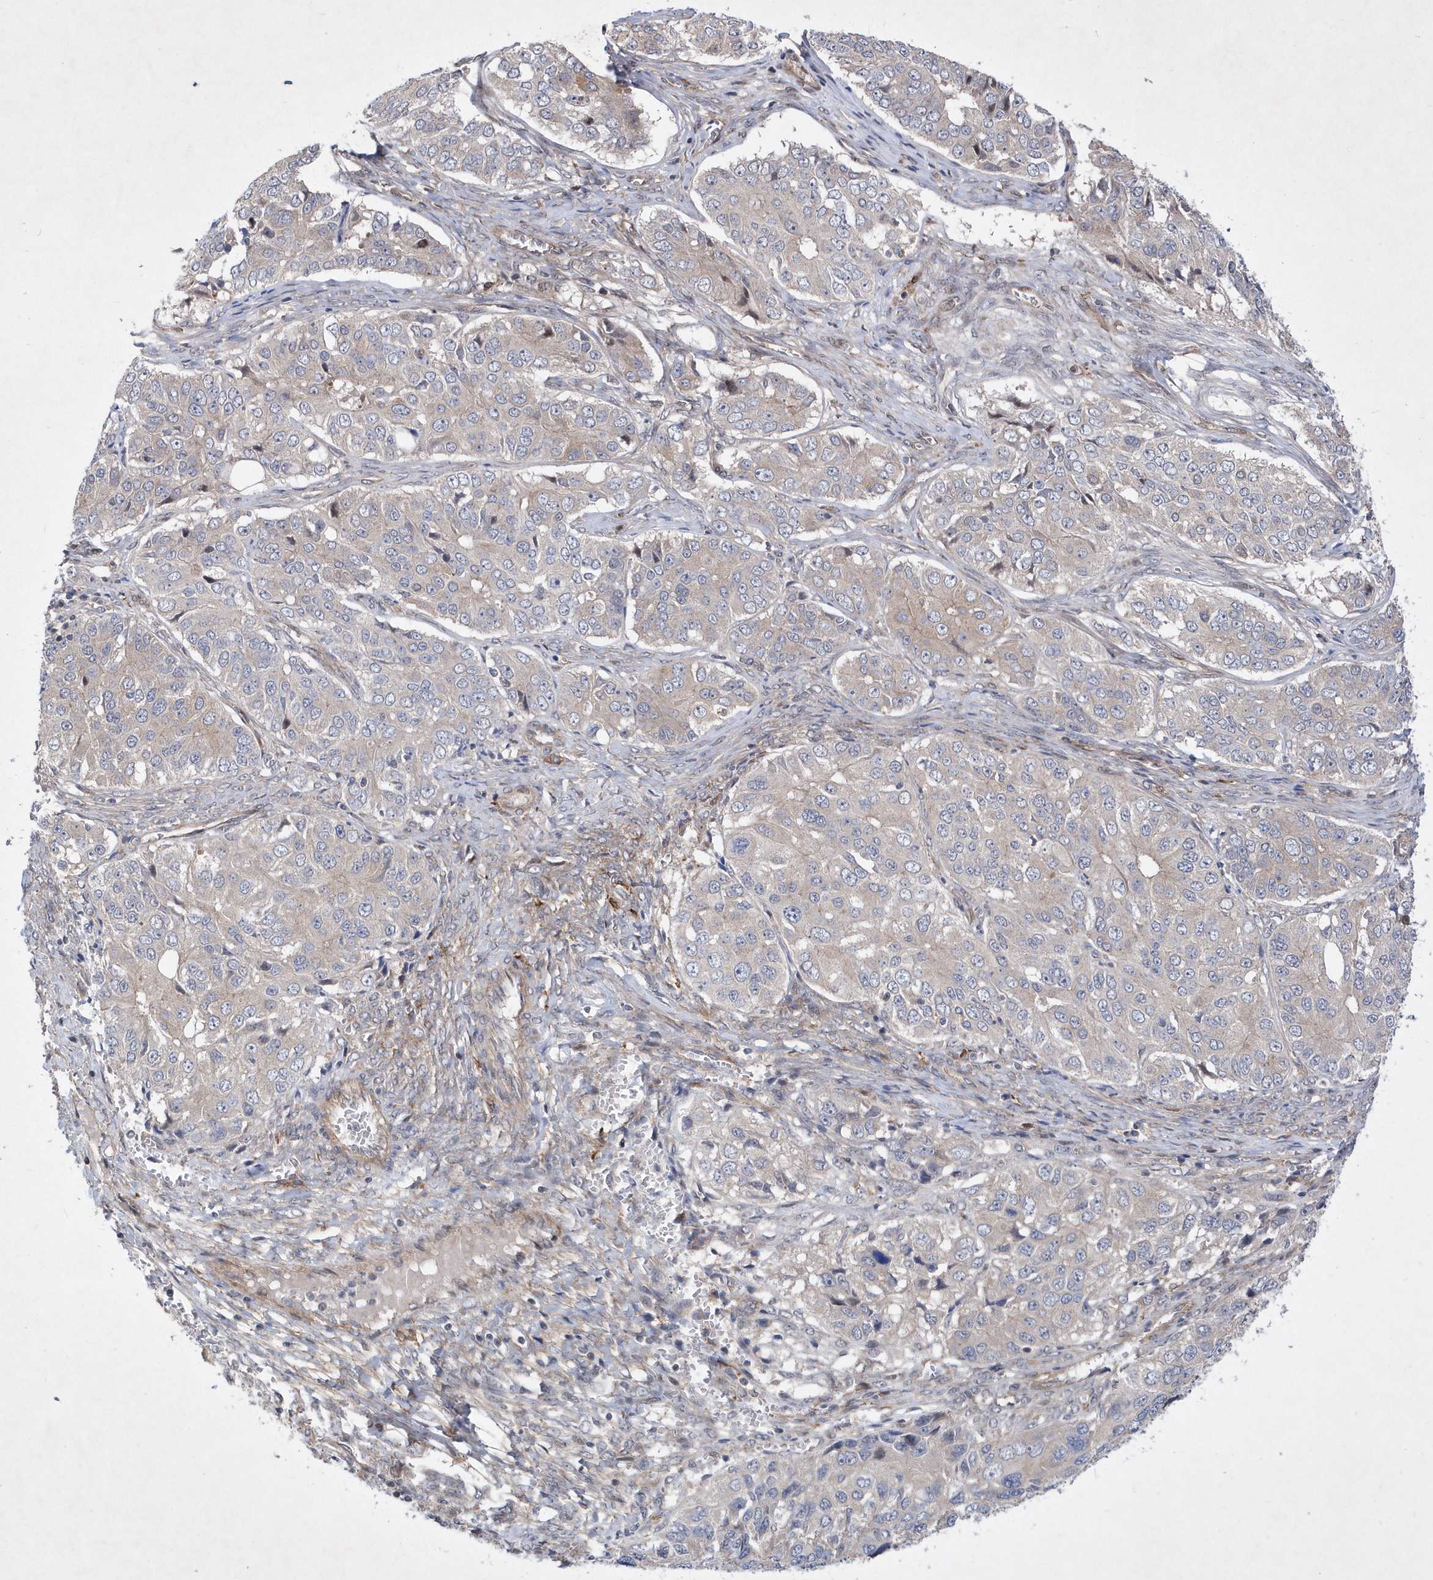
{"staining": {"intensity": "negative", "quantity": "none", "location": "none"}, "tissue": "ovarian cancer", "cell_type": "Tumor cells", "image_type": "cancer", "snomed": [{"axis": "morphology", "description": "Carcinoma, endometroid"}, {"axis": "topography", "description": "Ovary"}], "caption": "Endometroid carcinoma (ovarian) was stained to show a protein in brown. There is no significant positivity in tumor cells. The staining was performed using DAB (3,3'-diaminobenzidine) to visualize the protein expression in brown, while the nuclei were stained in blue with hematoxylin (Magnification: 20x).", "gene": "LONRF2", "patient": {"sex": "female", "age": 51}}